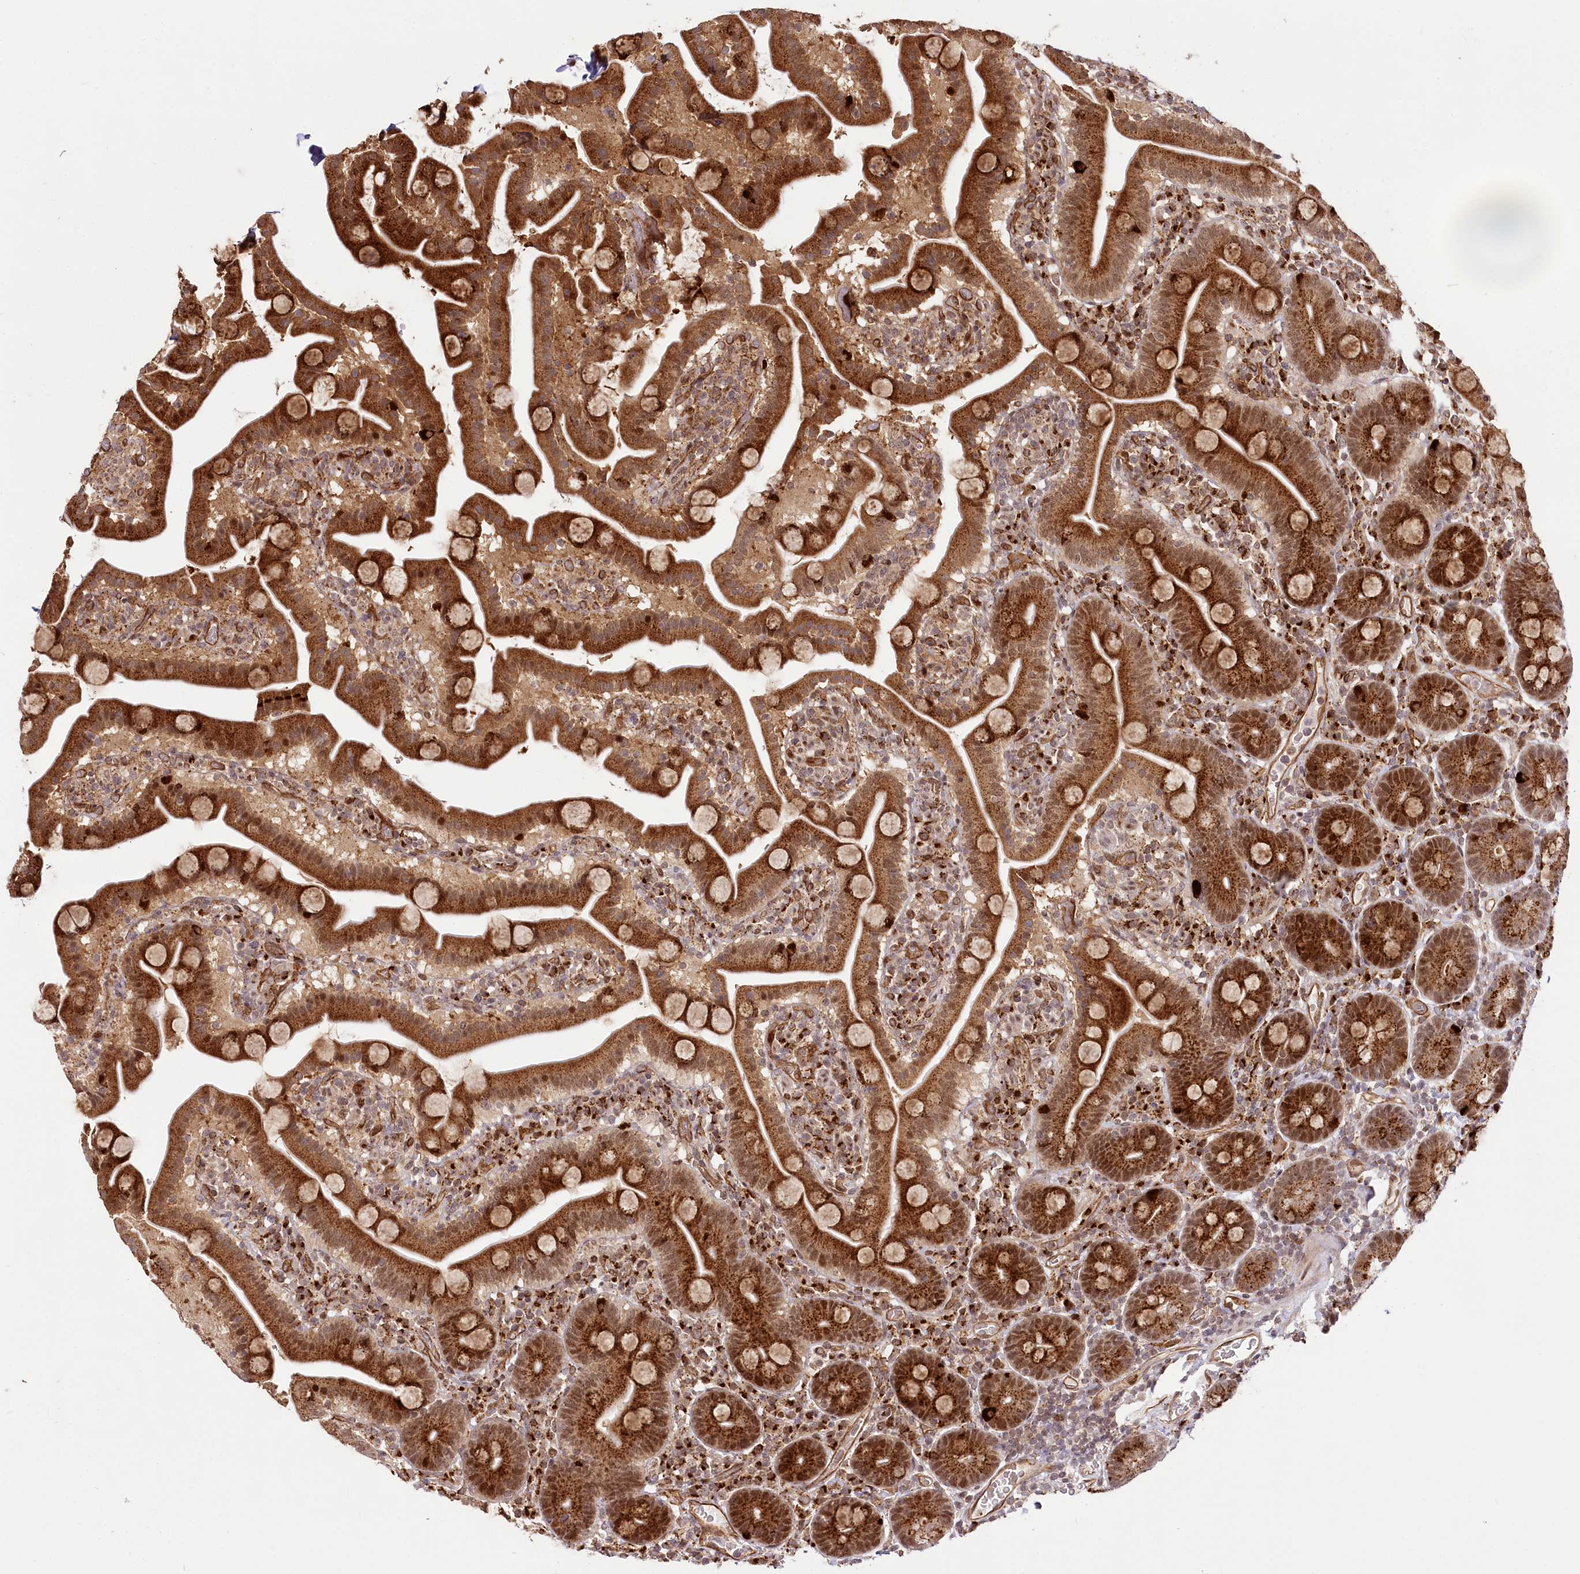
{"staining": {"intensity": "strong", "quantity": ">75%", "location": "cytoplasmic/membranous"}, "tissue": "duodenum", "cell_type": "Glandular cells", "image_type": "normal", "snomed": [{"axis": "morphology", "description": "Normal tissue, NOS"}, {"axis": "topography", "description": "Duodenum"}], "caption": "This histopathology image shows immunohistochemistry staining of unremarkable human duodenum, with high strong cytoplasmic/membranous staining in about >75% of glandular cells.", "gene": "COPG1", "patient": {"sex": "male", "age": 55}}